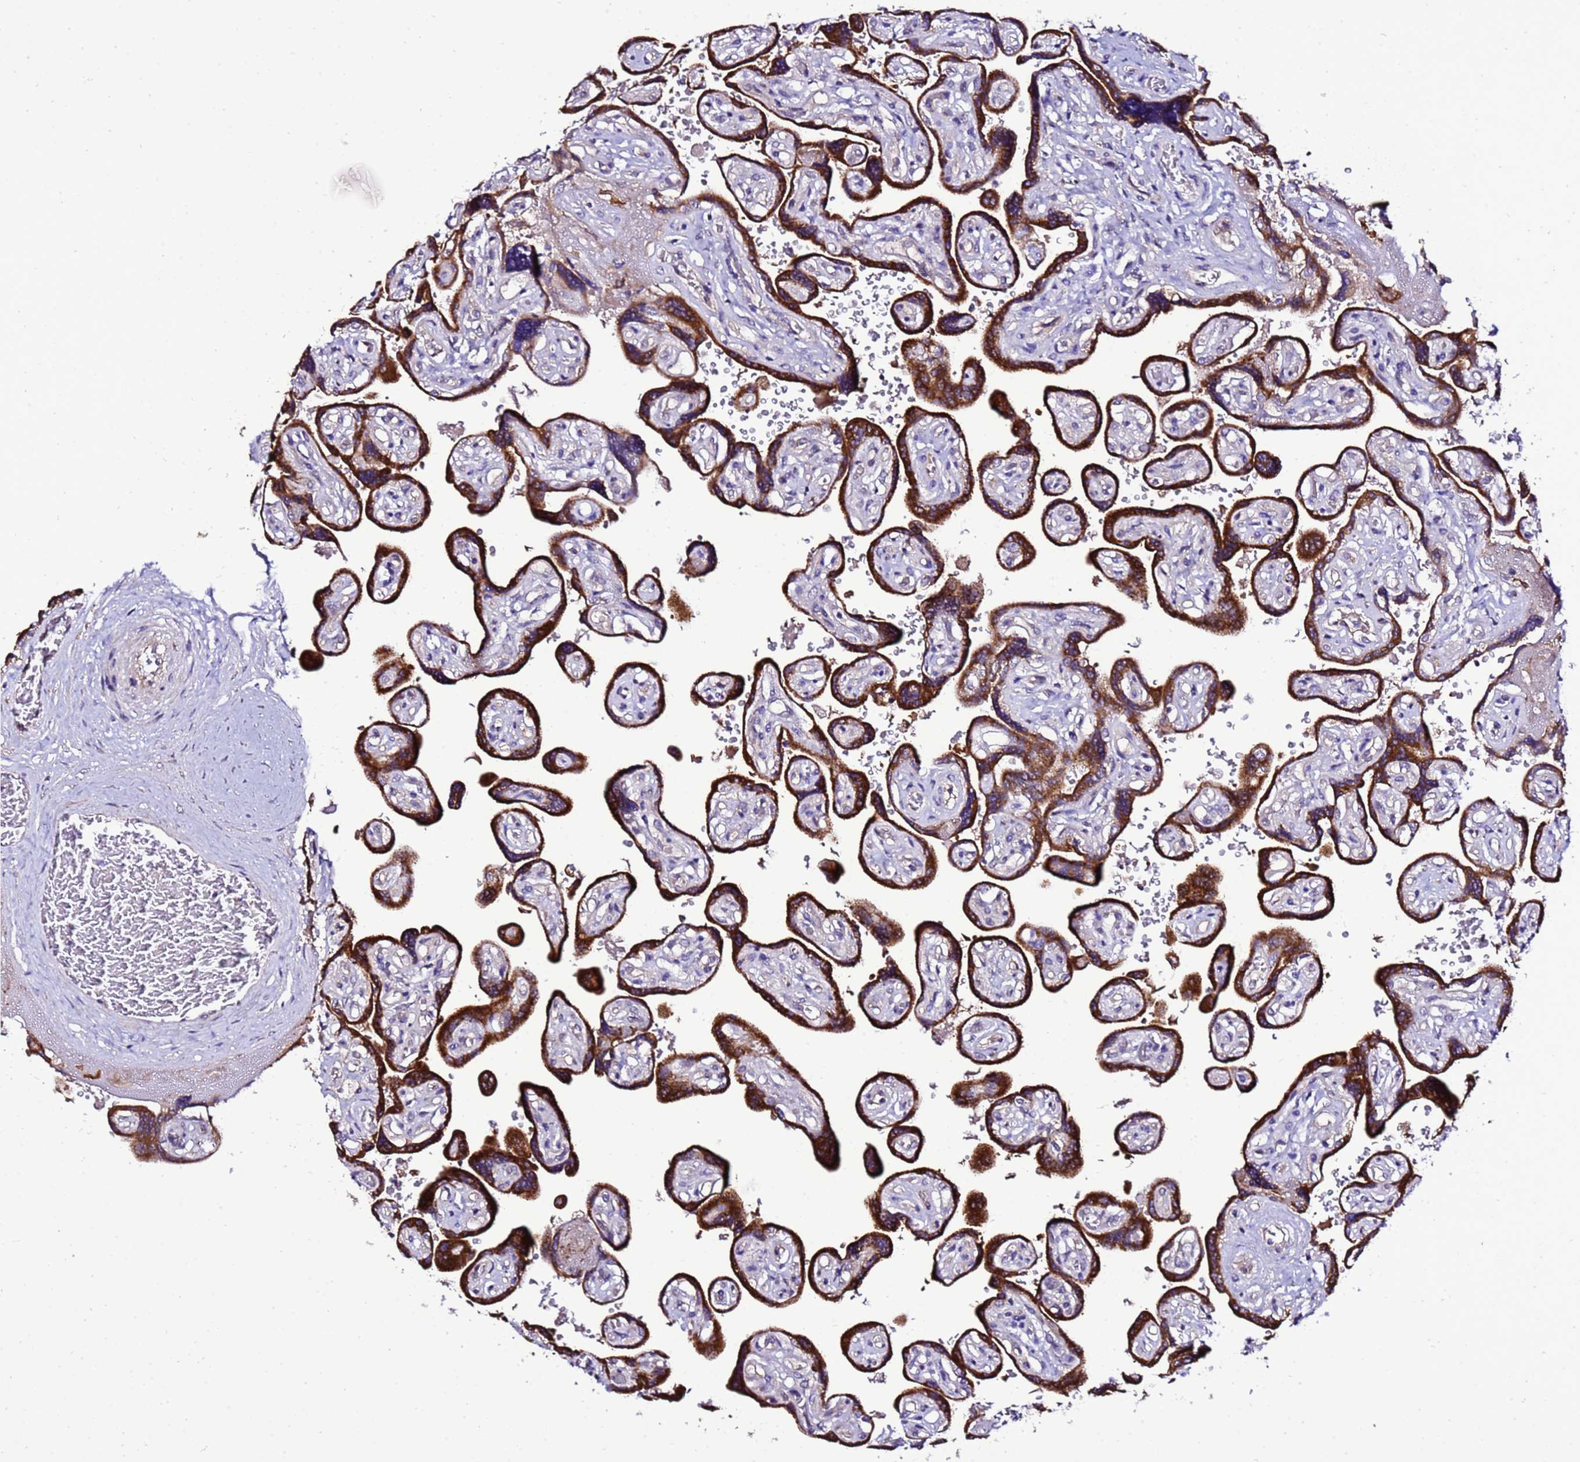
{"staining": {"intensity": "strong", "quantity": "25%-75%", "location": "cytoplasmic/membranous,nuclear"}, "tissue": "placenta", "cell_type": "Decidual cells", "image_type": "normal", "snomed": [{"axis": "morphology", "description": "Normal tissue, NOS"}, {"axis": "topography", "description": "Placenta"}], "caption": "Strong cytoplasmic/membranous,nuclear protein expression is appreciated in approximately 25%-75% of decidual cells in placenta. (Stains: DAB (3,3'-diaminobenzidine) in brown, nuclei in blue, Microscopy: brightfield microscopy at high magnification).", "gene": "C19orf47", "patient": {"sex": "female", "age": 32}}